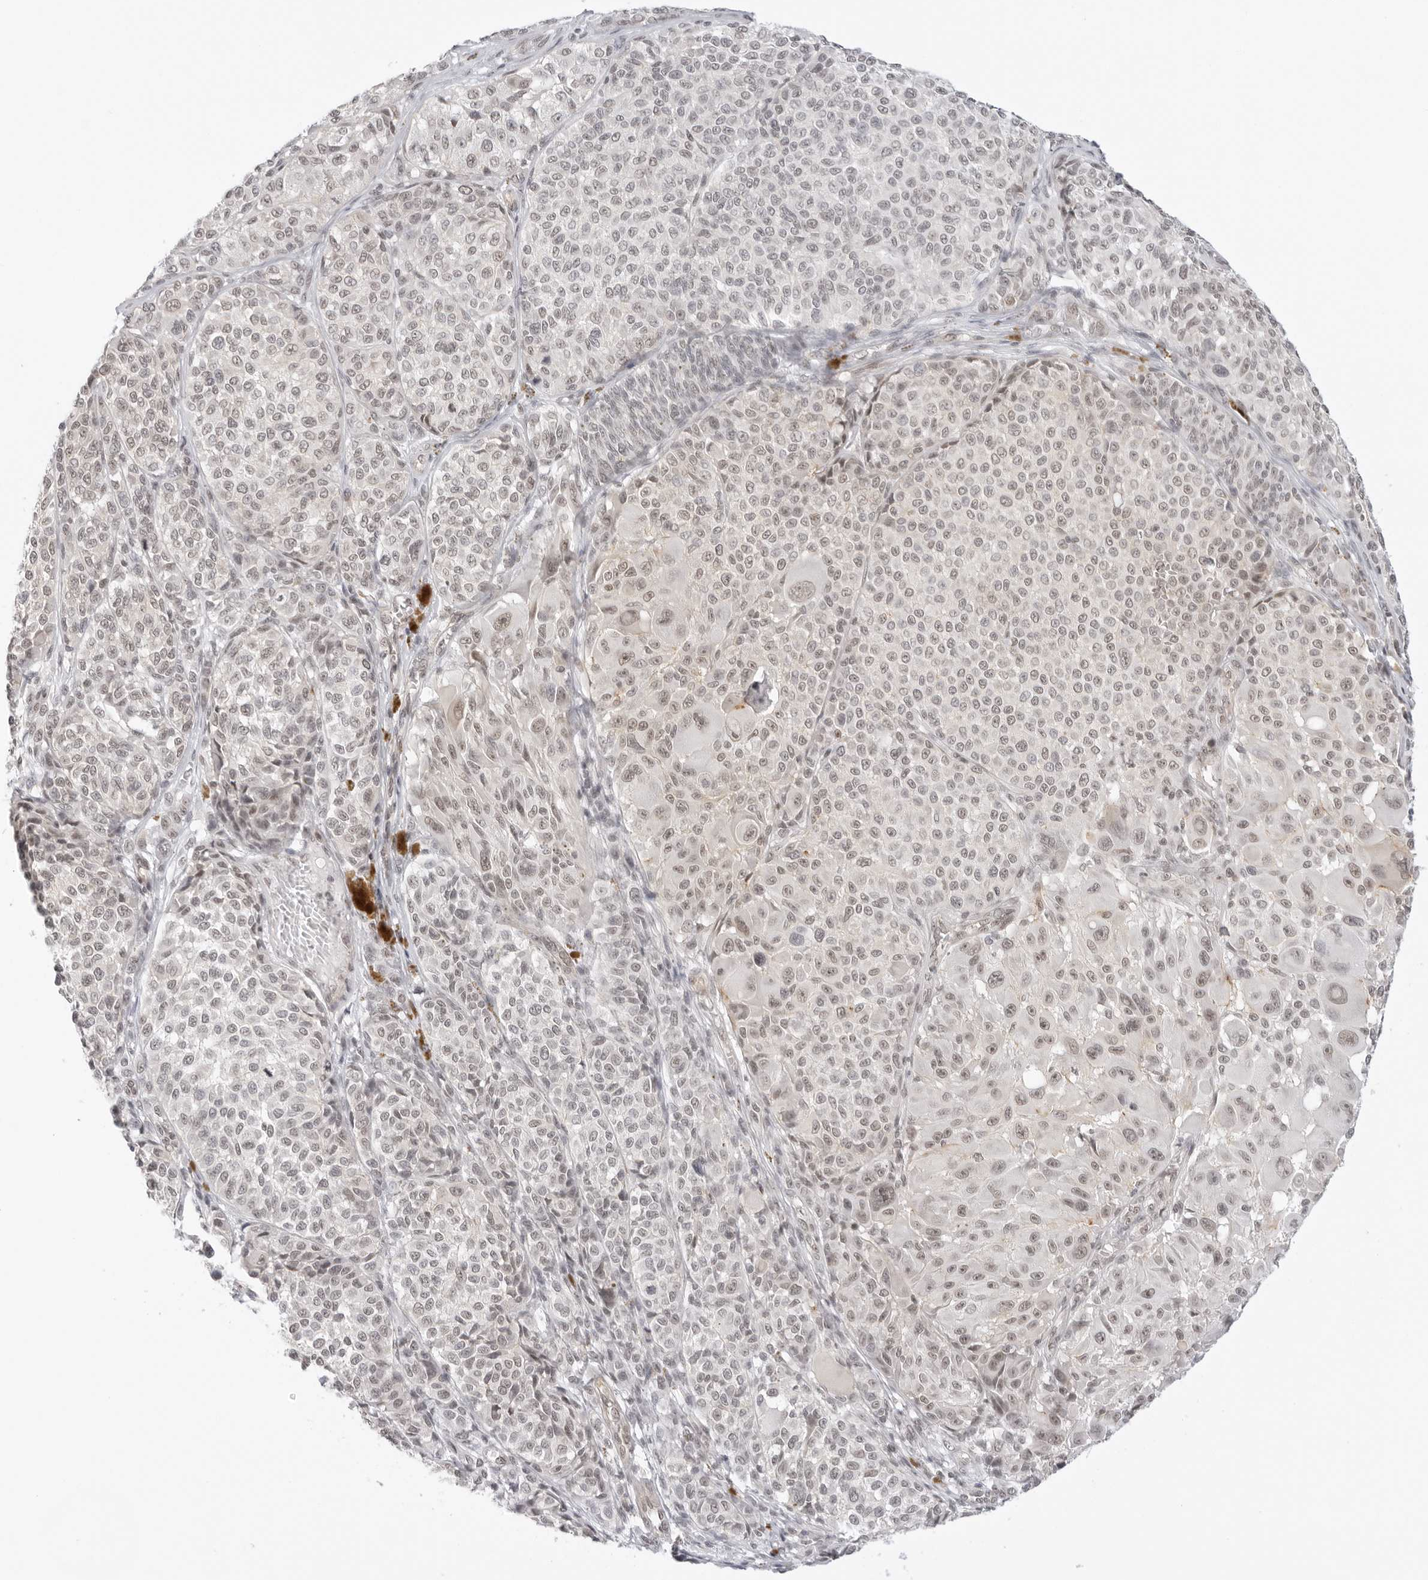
{"staining": {"intensity": "weak", "quantity": "25%-75%", "location": "nuclear"}, "tissue": "melanoma", "cell_type": "Tumor cells", "image_type": "cancer", "snomed": [{"axis": "morphology", "description": "Malignant melanoma, NOS"}, {"axis": "topography", "description": "Skin"}], "caption": "A low amount of weak nuclear staining is present in approximately 25%-75% of tumor cells in malignant melanoma tissue. The staining is performed using DAB brown chromogen to label protein expression. The nuclei are counter-stained blue using hematoxylin.", "gene": "TCIM", "patient": {"sex": "male", "age": 83}}